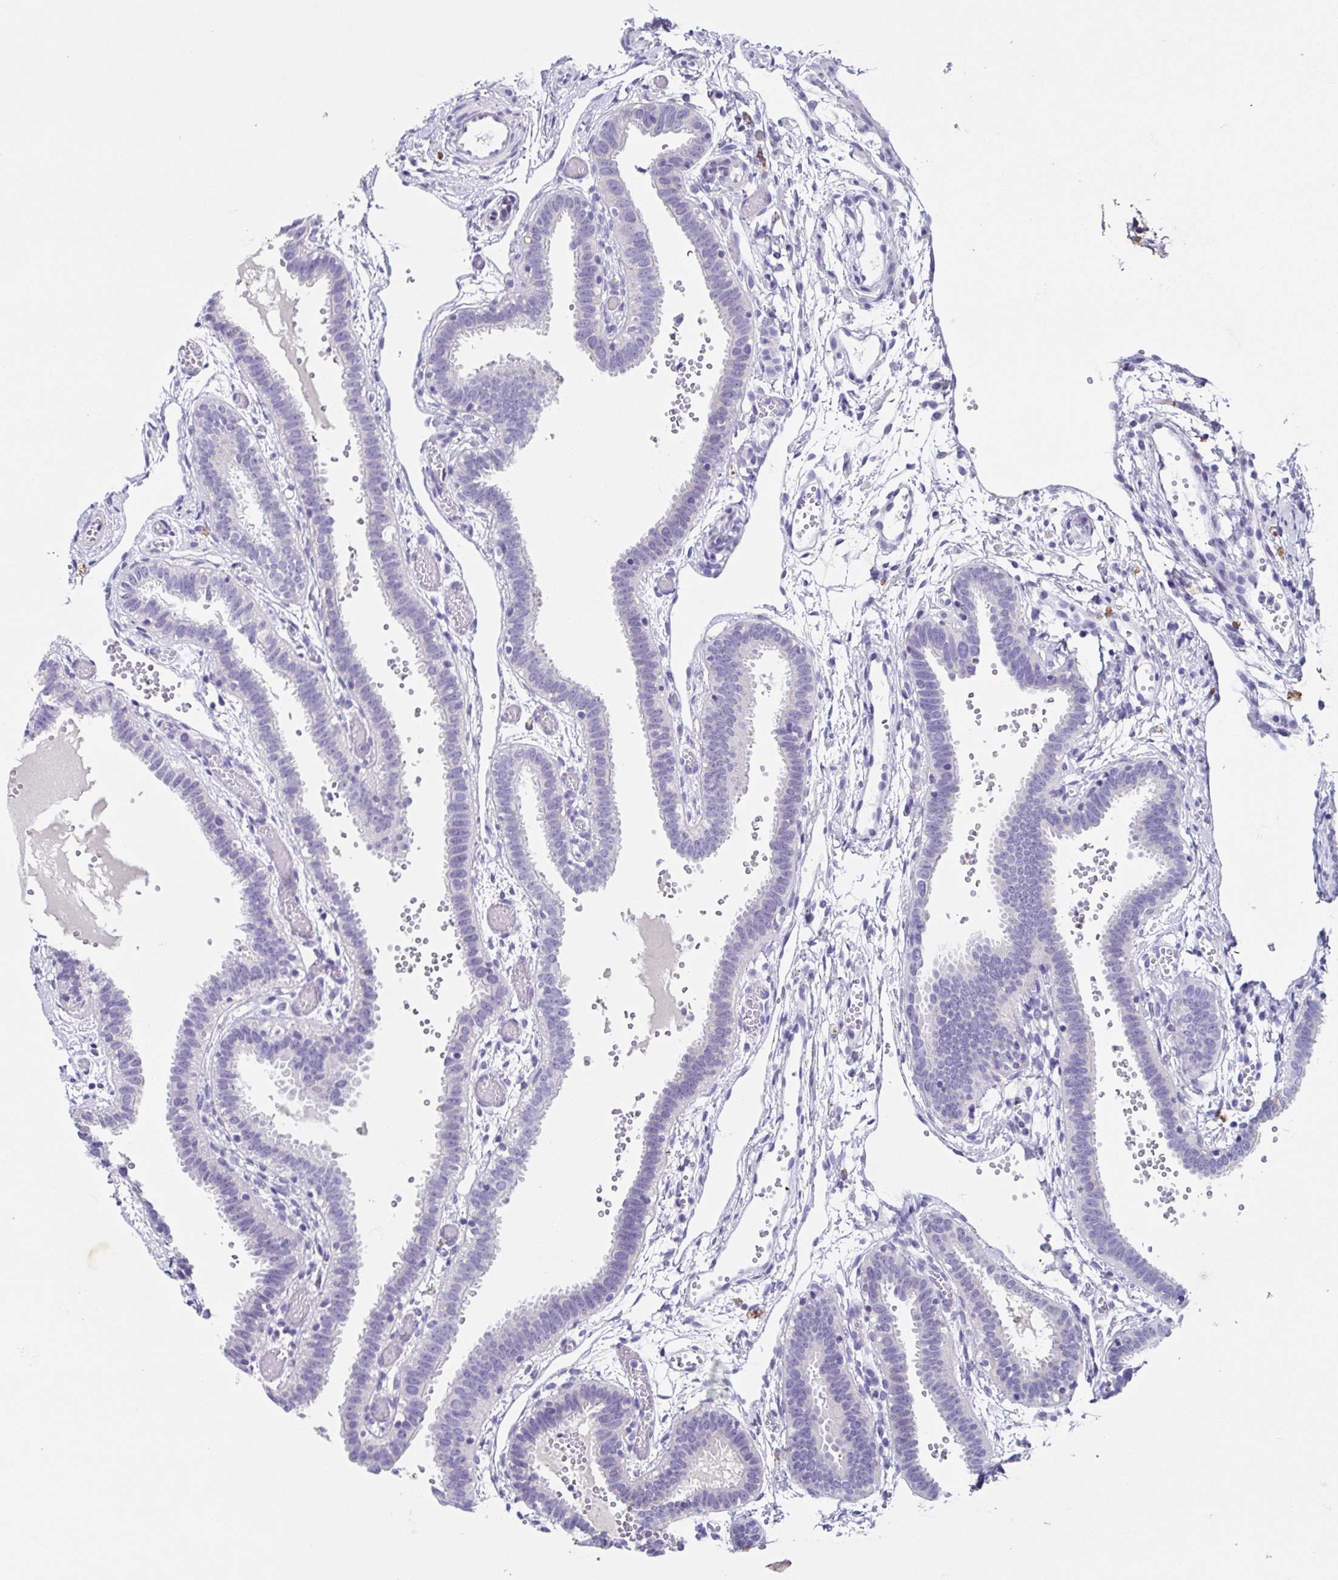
{"staining": {"intensity": "weak", "quantity": "<25%", "location": "cytoplasmic/membranous"}, "tissue": "fallopian tube", "cell_type": "Glandular cells", "image_type": "normal", "snomed": [{"axis": "morphology", "description": "Normal tissue, NOS"}, {"axis": "topography", "description": "Fallopian tube"}], "caption": "Protein analysis of benign fallopian tube exhibits no significant staining in glandular cells.", "gene": "SSC4D", "patient": {"sex": "female", "age": 37}}